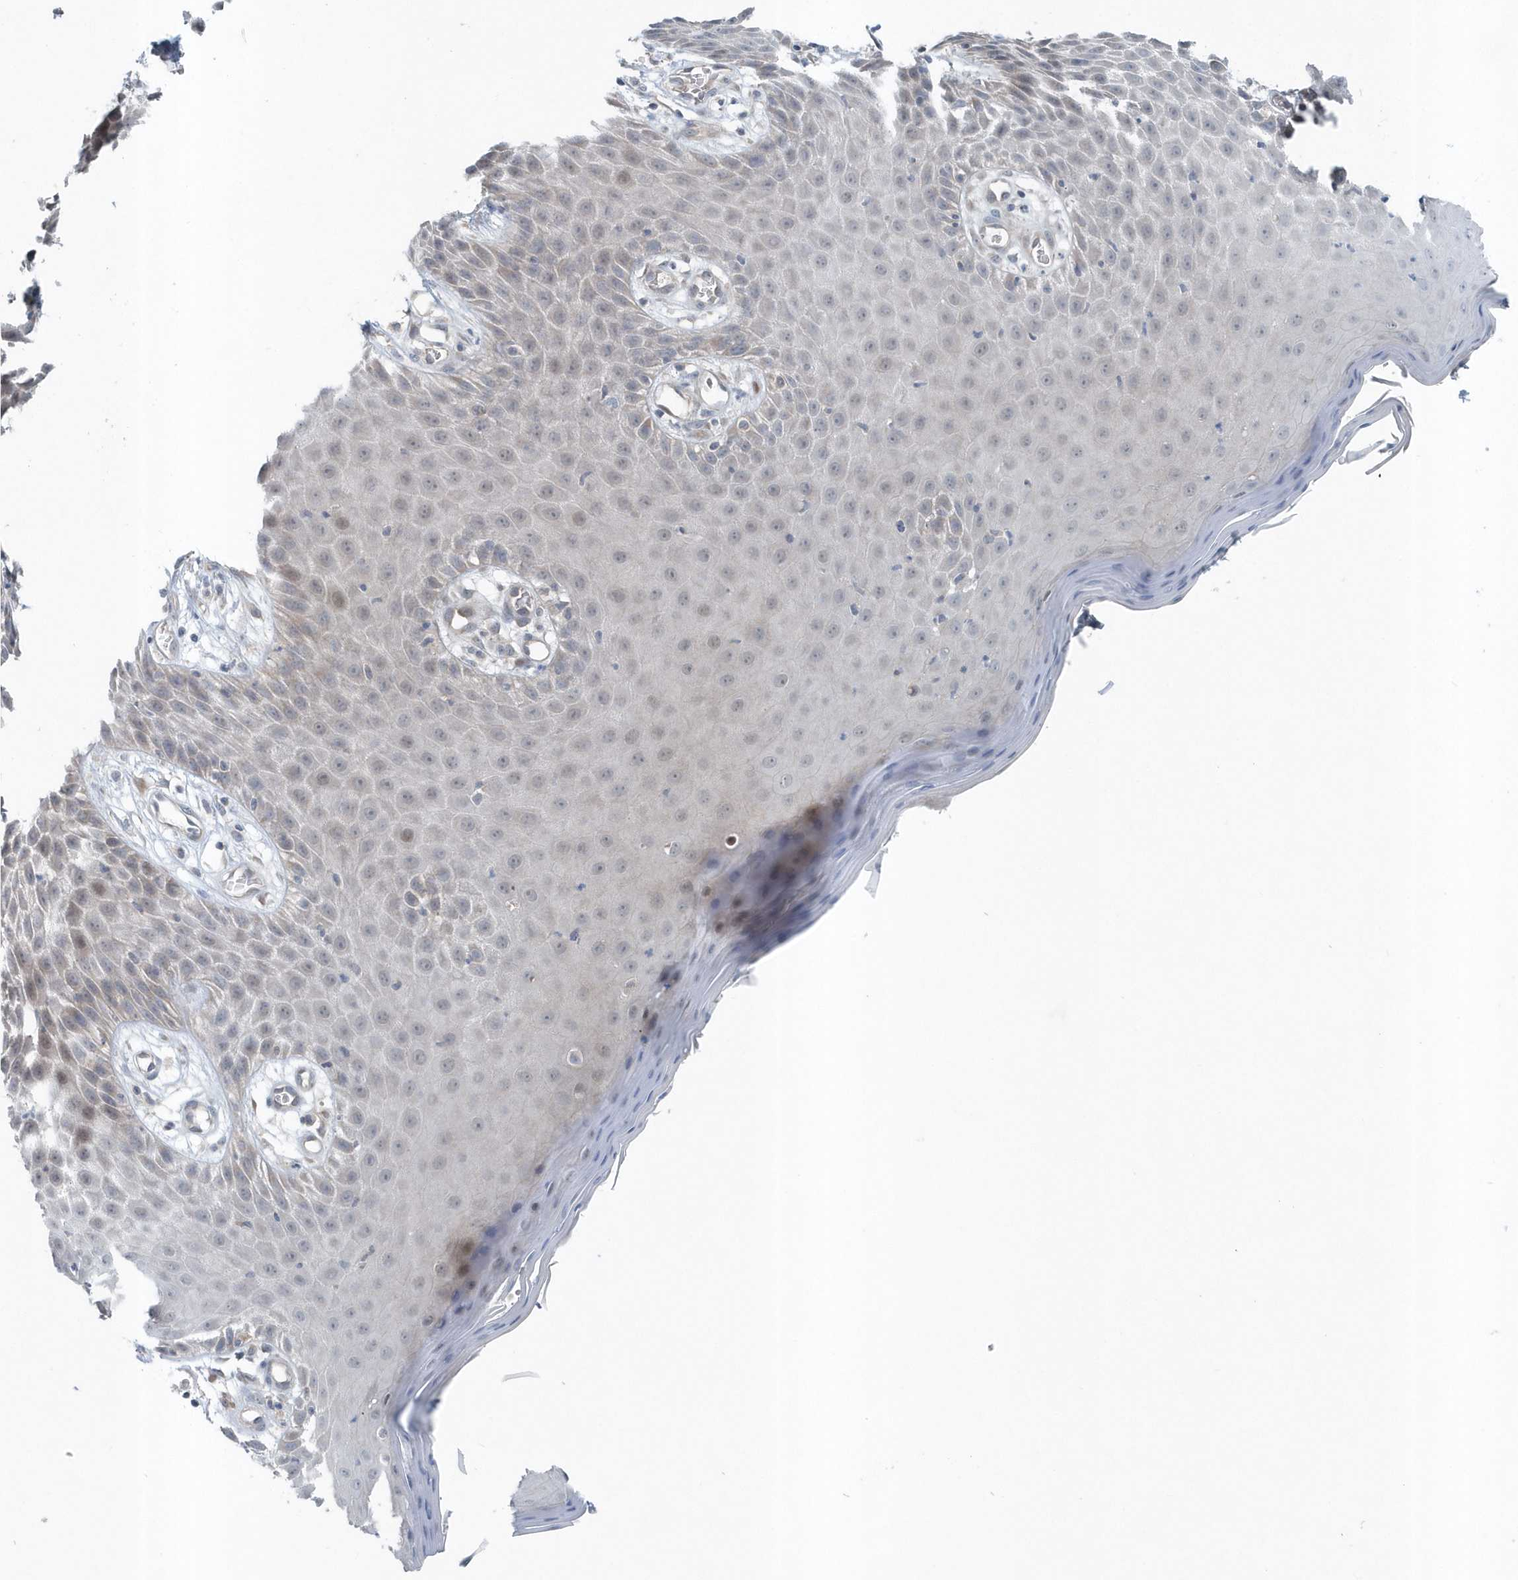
{"staining": {"intensity": "strong", "quantity": "<25%", "location": "cytoplasmic/membranous"}, "tissue": "skin", "cell_type": "Epidermal cells", "image_type": "normal", "snomed": [{"axis": "morphology", "description": "Normal tissue, NOS"}, {"axis": "topography", "description": "Vulva"}], "caption": "IHC micrograph of unremarkable skin stained for a protein (brown), which reveals medium levels of strong cytoplasmic/membranous expression in about <25% of epidermal cells.", "gene": "MCC", "patient": {"sex": "female", "age": 68}}